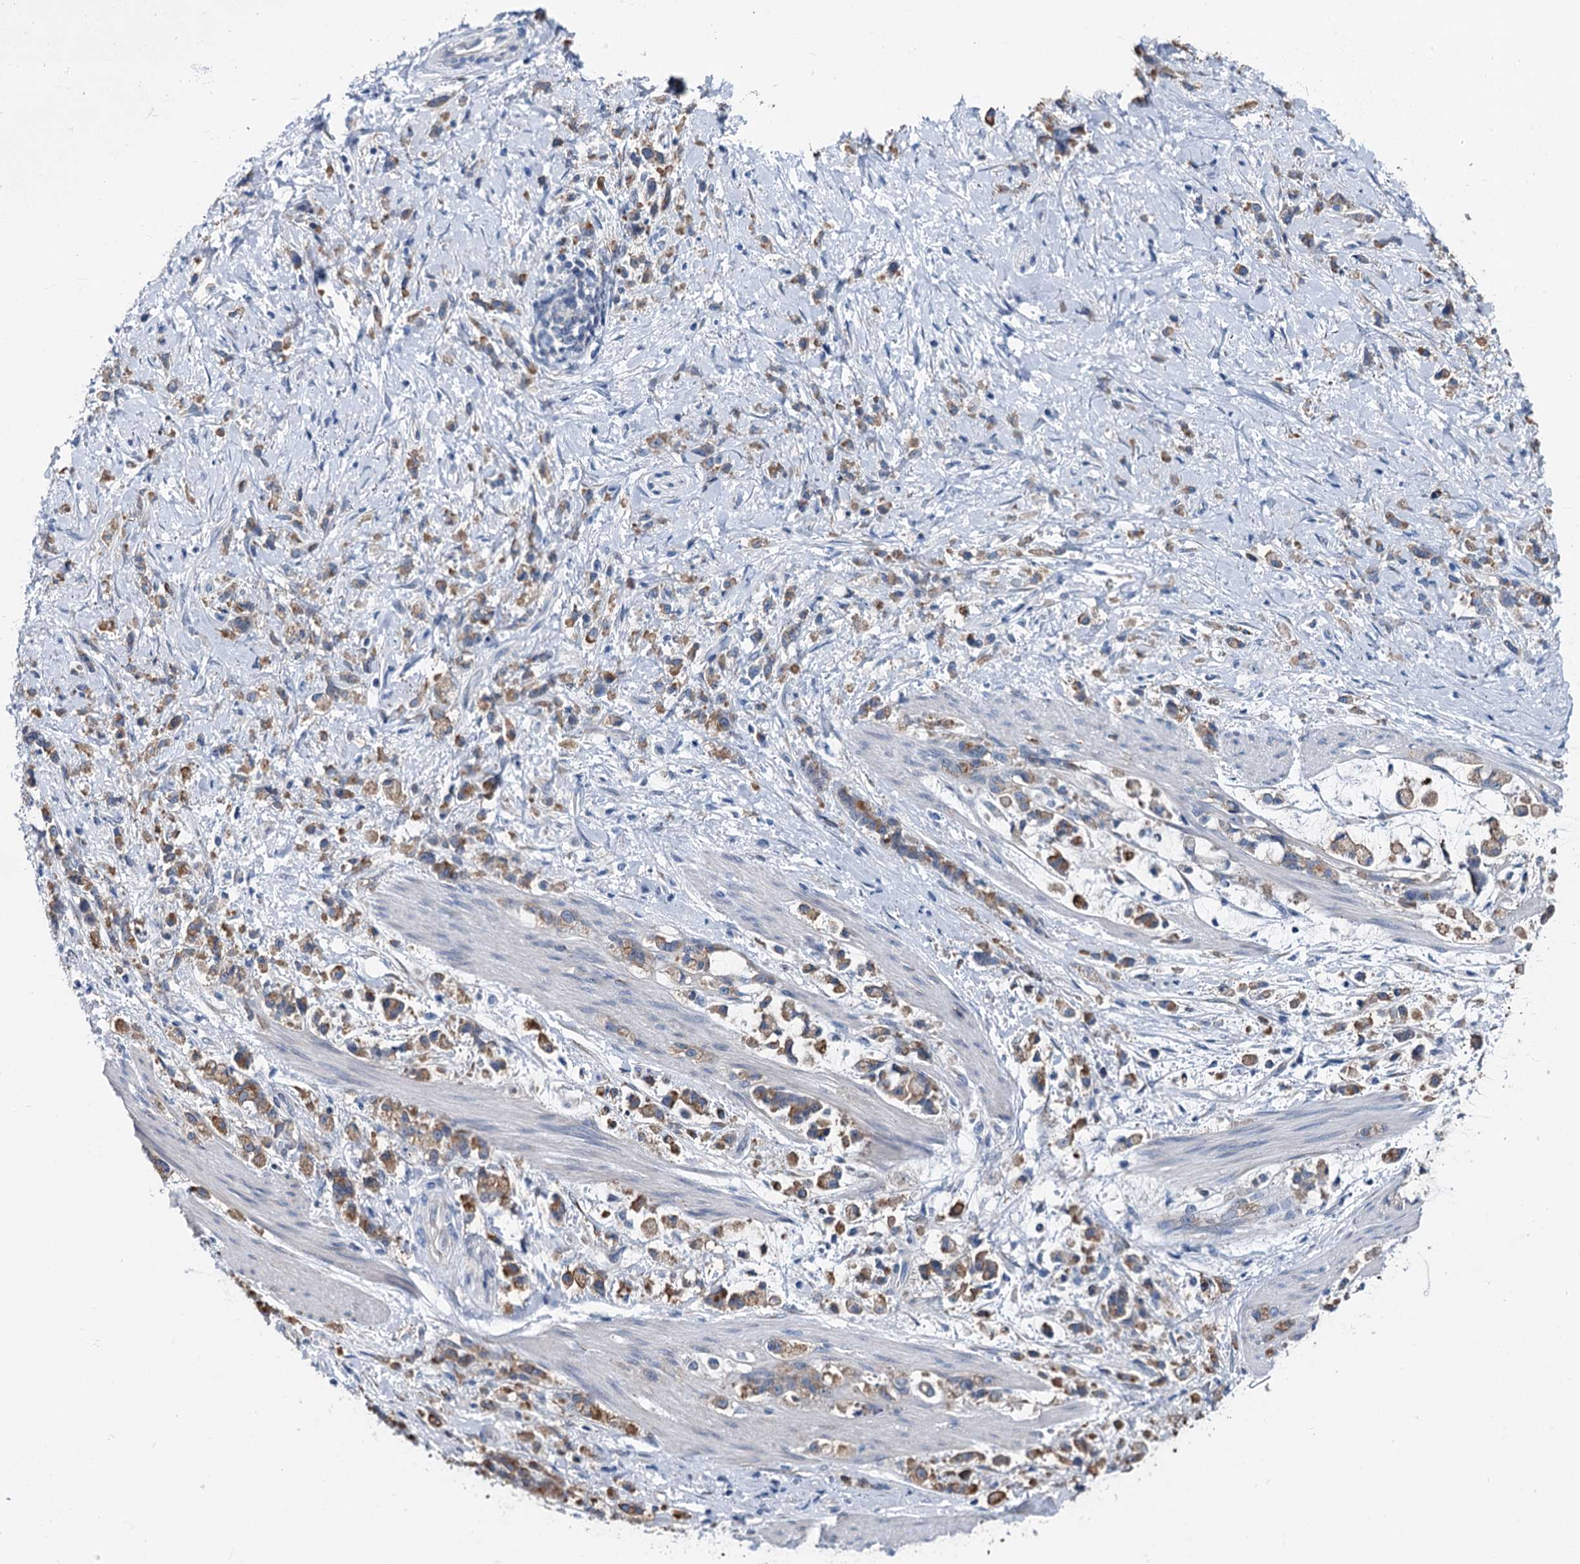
{"staining": {"intensity": "moderate", "quantity": ">75%", "location": "cytoplasmic/membranous"}, "tissue": "stomach cancer", "cell_type": "Tumor cells", "image_type": "cancer", "snomed": [{"axis": "morphology", "description": "Adenocarcinoma, NOS"}, {"axis": "topography", "description": "Stomach"}], "caption": "Immunohistochemistry histopathology image of adenocarcinoma (stomach) stained for a protein (brown), which exhibits medium levels of moderate cytoplasmic/membranous expression in about >75% of tumor cells.", "gene": "MIOX", "patient": {"sex": "female", "age": 60}}